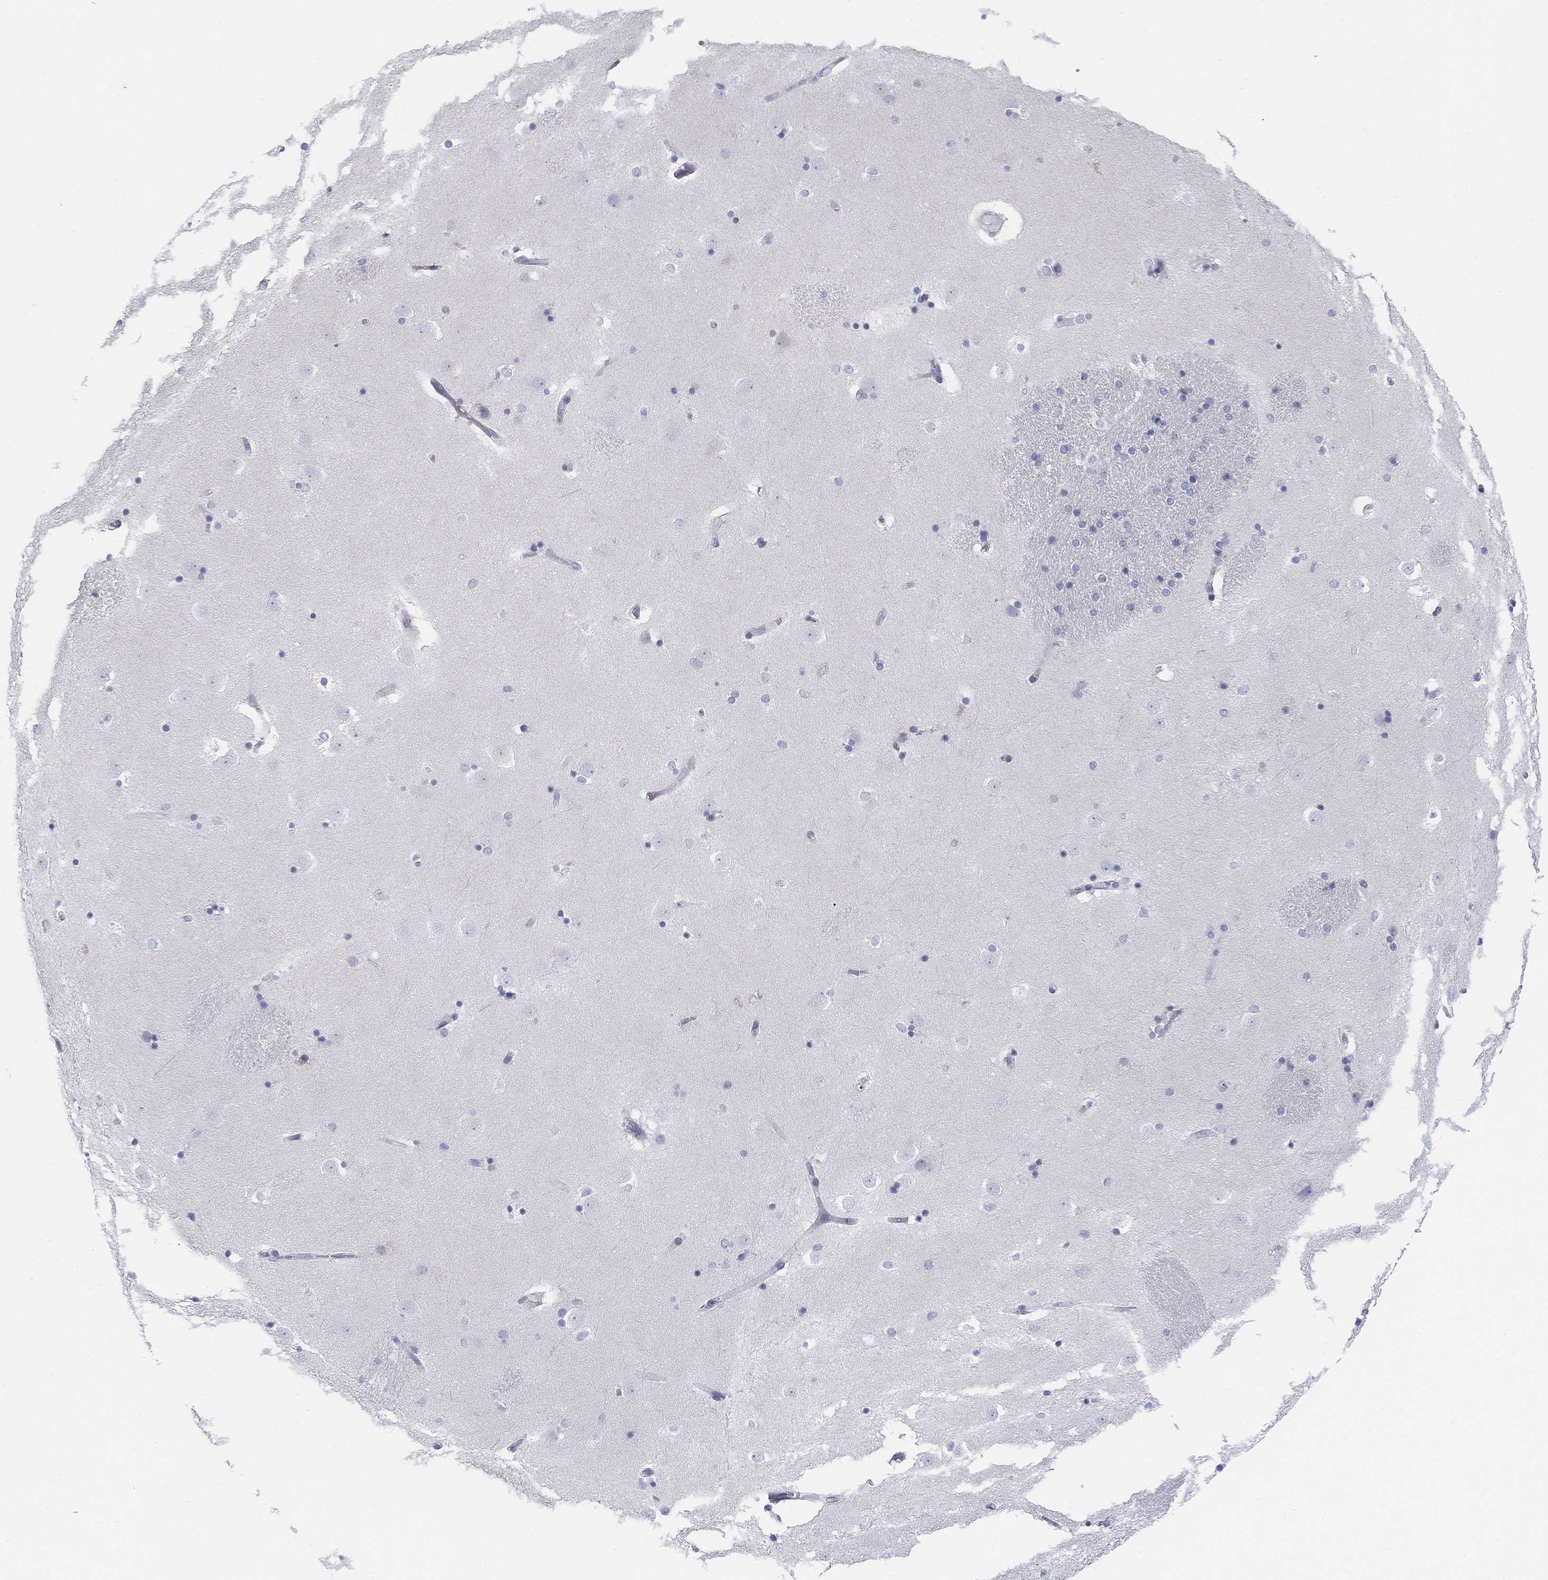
{"staining": {"intensity": "negative", "quantity": "none", "location": "none"}, "tissue": "caudate", "cell_type": "Glial cells", "image_type": "normal", "snomed": [{"axis": "morphology", "description": "Normal tissue, NOS"}, {"axis": "topography", "description": "Lateral ventricle wall"}], "caption": "Micrograph shows no significant protein expression in glial cells of unremarkable caudate.", "gene": "HEATR4", "patient": {"sex": "male", "age": 51}}